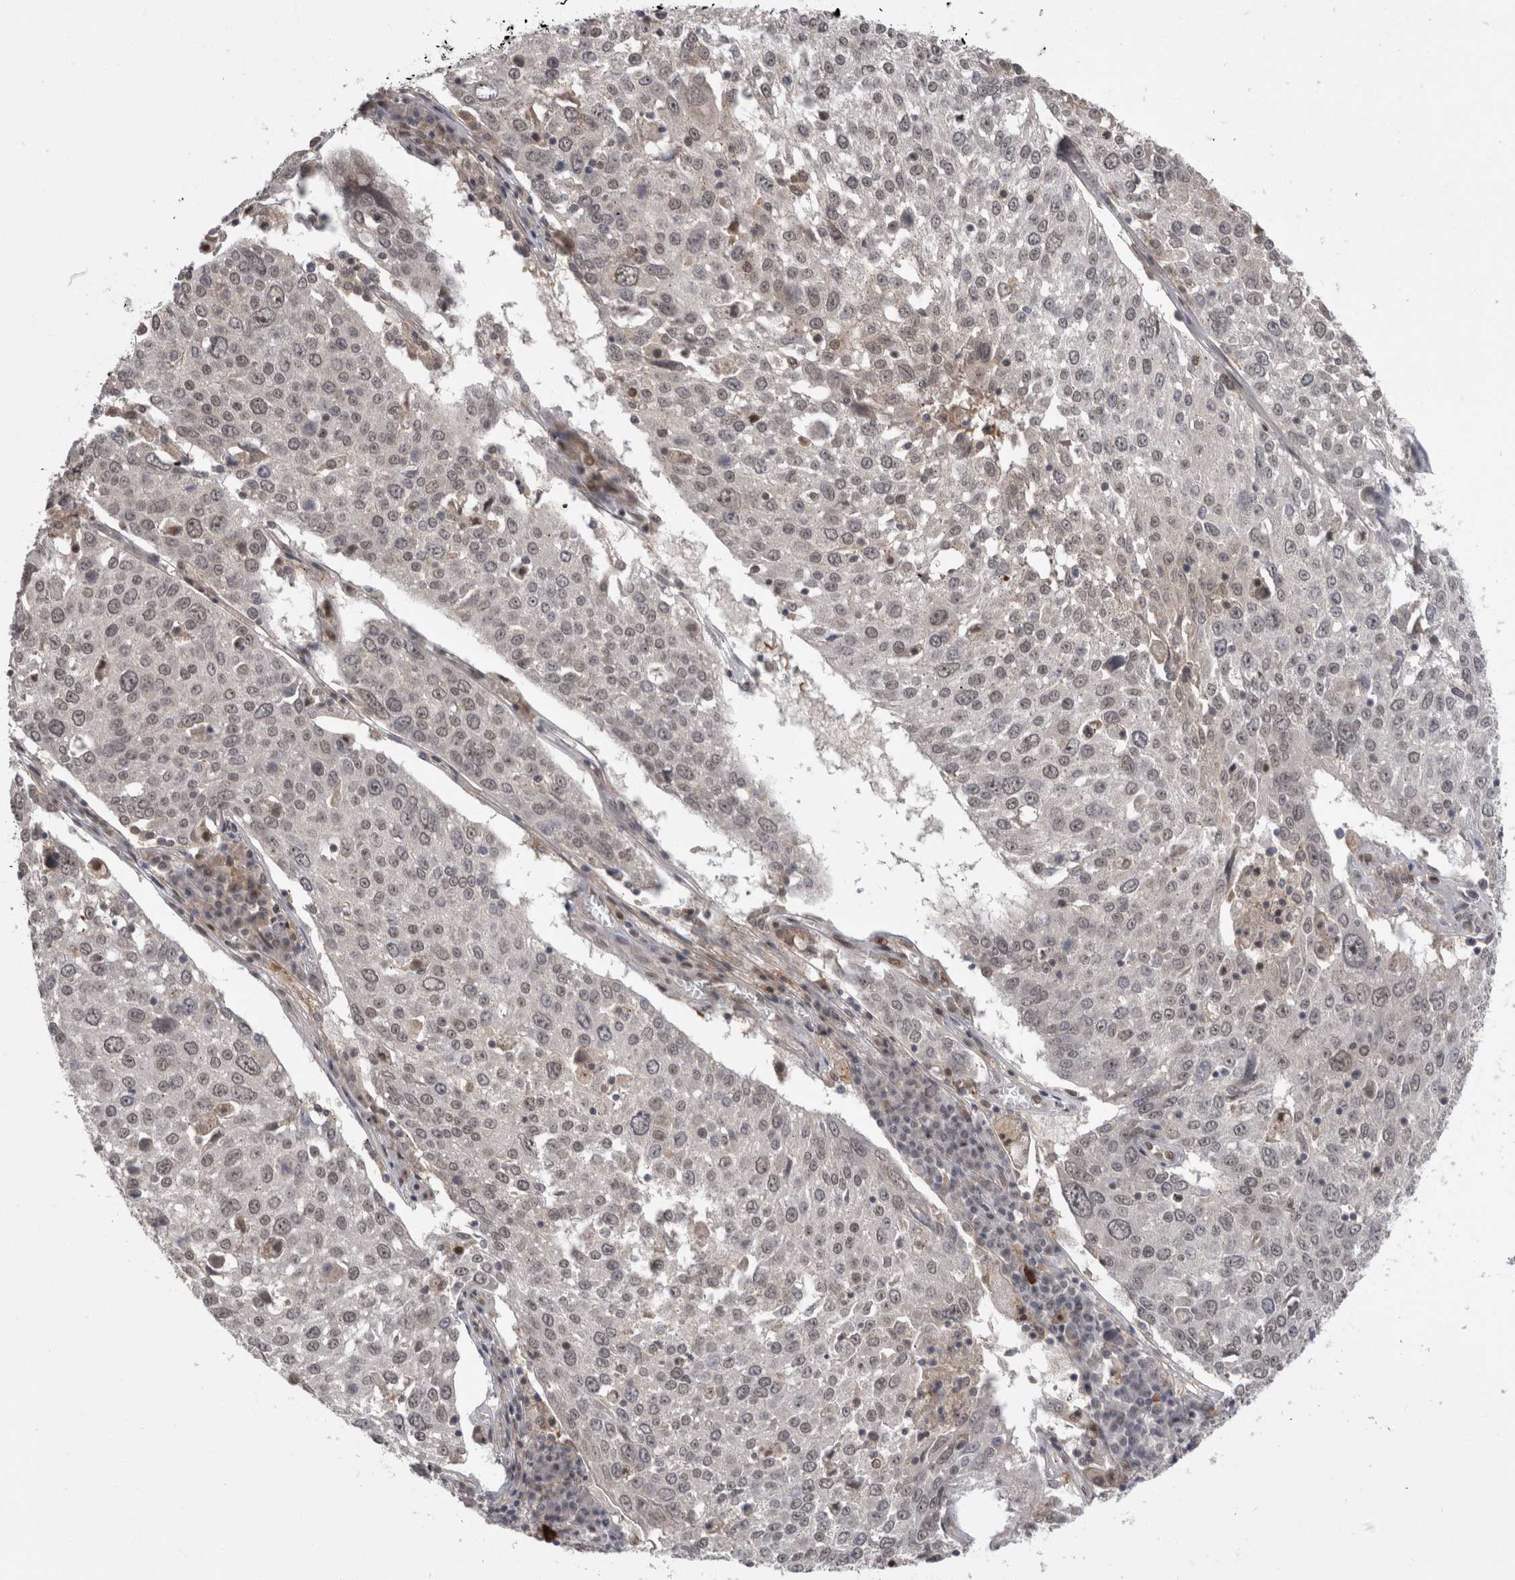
{"staining": {"intensity": "negative", "quantity": "none", "location": "none"}, "tissue": "lung cancer", "cell_type": "Tumor cells", "image_type": "cancer", "snomed": [{"axis": "morphology", "description": "Squamous cell carcinoma, NOS"}, {"axis": "topography", "description": "Lung"}], "caption": "The immunohistochemistry photomicrograph has no significant positivity in tumor cells of squamous cell carcinoma (lung) tissue.", "gene": "MTBP", "patient": {"sex": "male", "age": 65}}